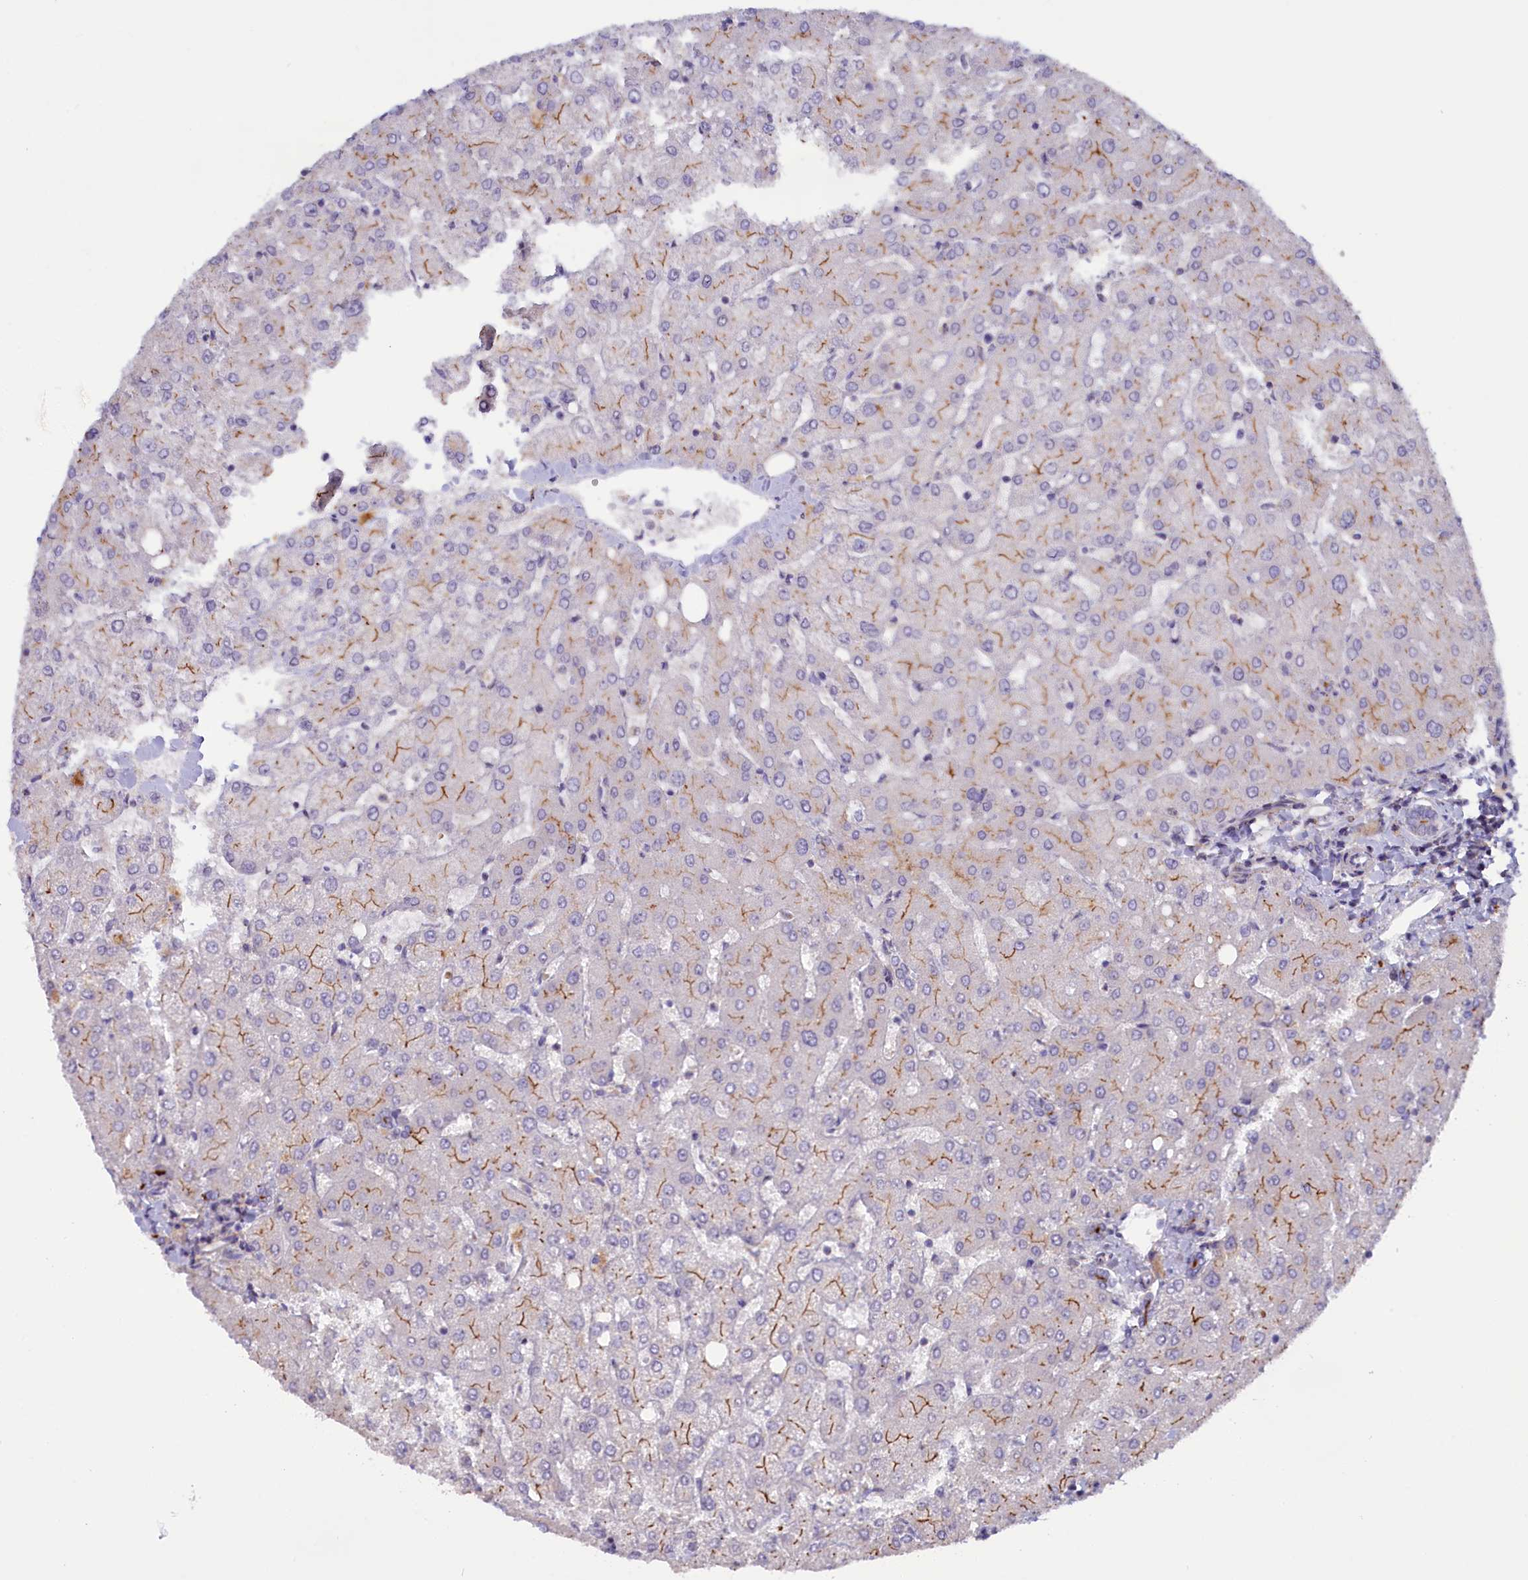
{"staining": {"intensity": "negative", "quantity": "none", "location": "none"}, "tissue": "liver", "cell_type": "Cholangiocytes", "image_type": "normal", "snomed": [{"axis": "morphology", "description": "Normal tissue, NOS"}, {"axis": "topography", "description": "Liver"}], "caption": "IHC image of unremarkable liver: human liver stained with DAB (3,3'-diaminobenzidine) shows no significant protein staining in cholangiocytes.", "gene": "HYKK", "patient": {"sex": "female", "age": 54}}